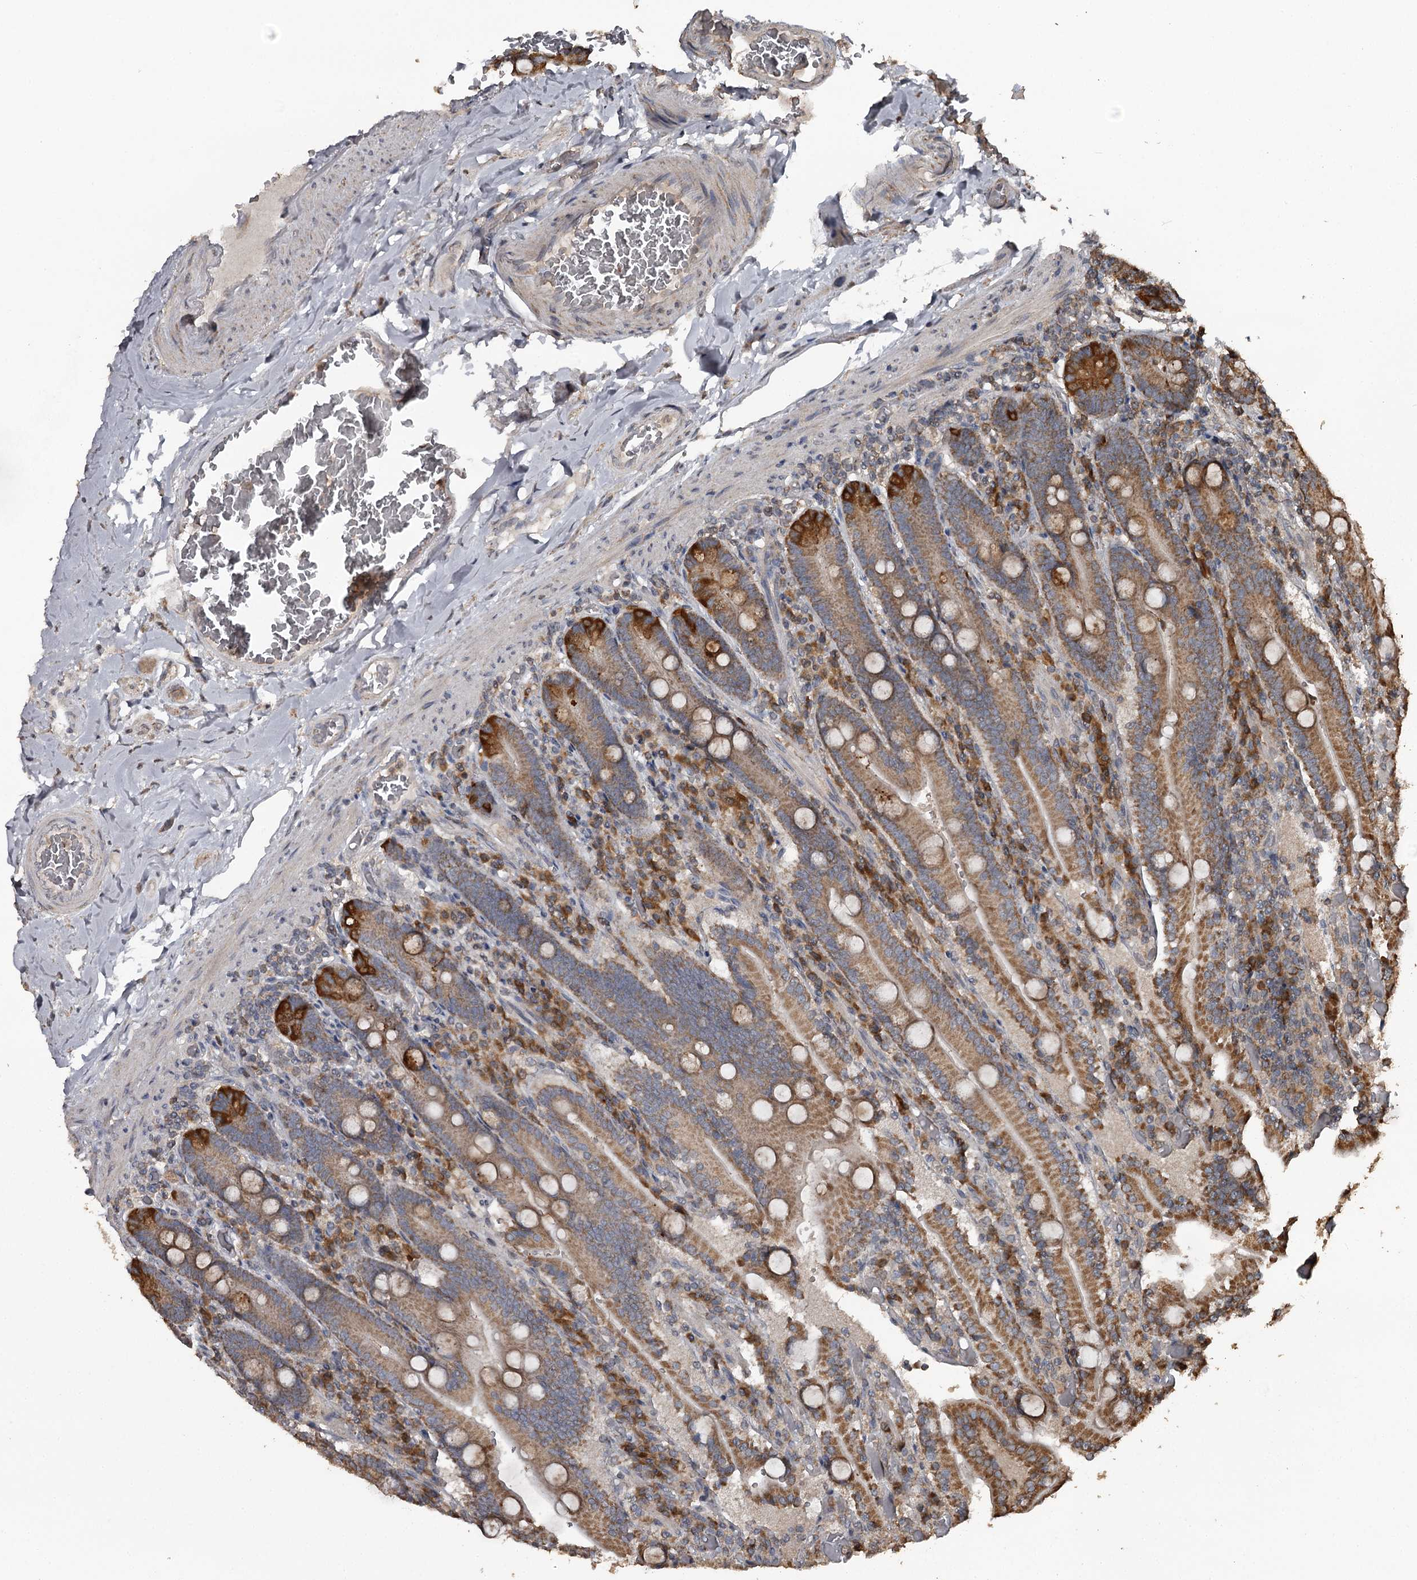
{"staining": {"intensity": "strong", "quantity": ">75%", "location": "cytoplasmic/membranous"}, "tissue": "duodenum", "cell_type": "Glandular cells", "image_type": "normal", "snomed": [{"axis": "morphology", "description": "Normal tissue, NOS"}, {"axis": "topography", "description": "Duodenum"}], "caption": "Immunohistochemistry (IHC) (DAB (3,3'-diaminobenzidine)) staining of unremarkable duodenum displays strong cytoplasmic/membranous protein expression in approximately >75% of glandular cells.", "gene": "WIPI1", "patient": {"sex": "female", "age": 62}}